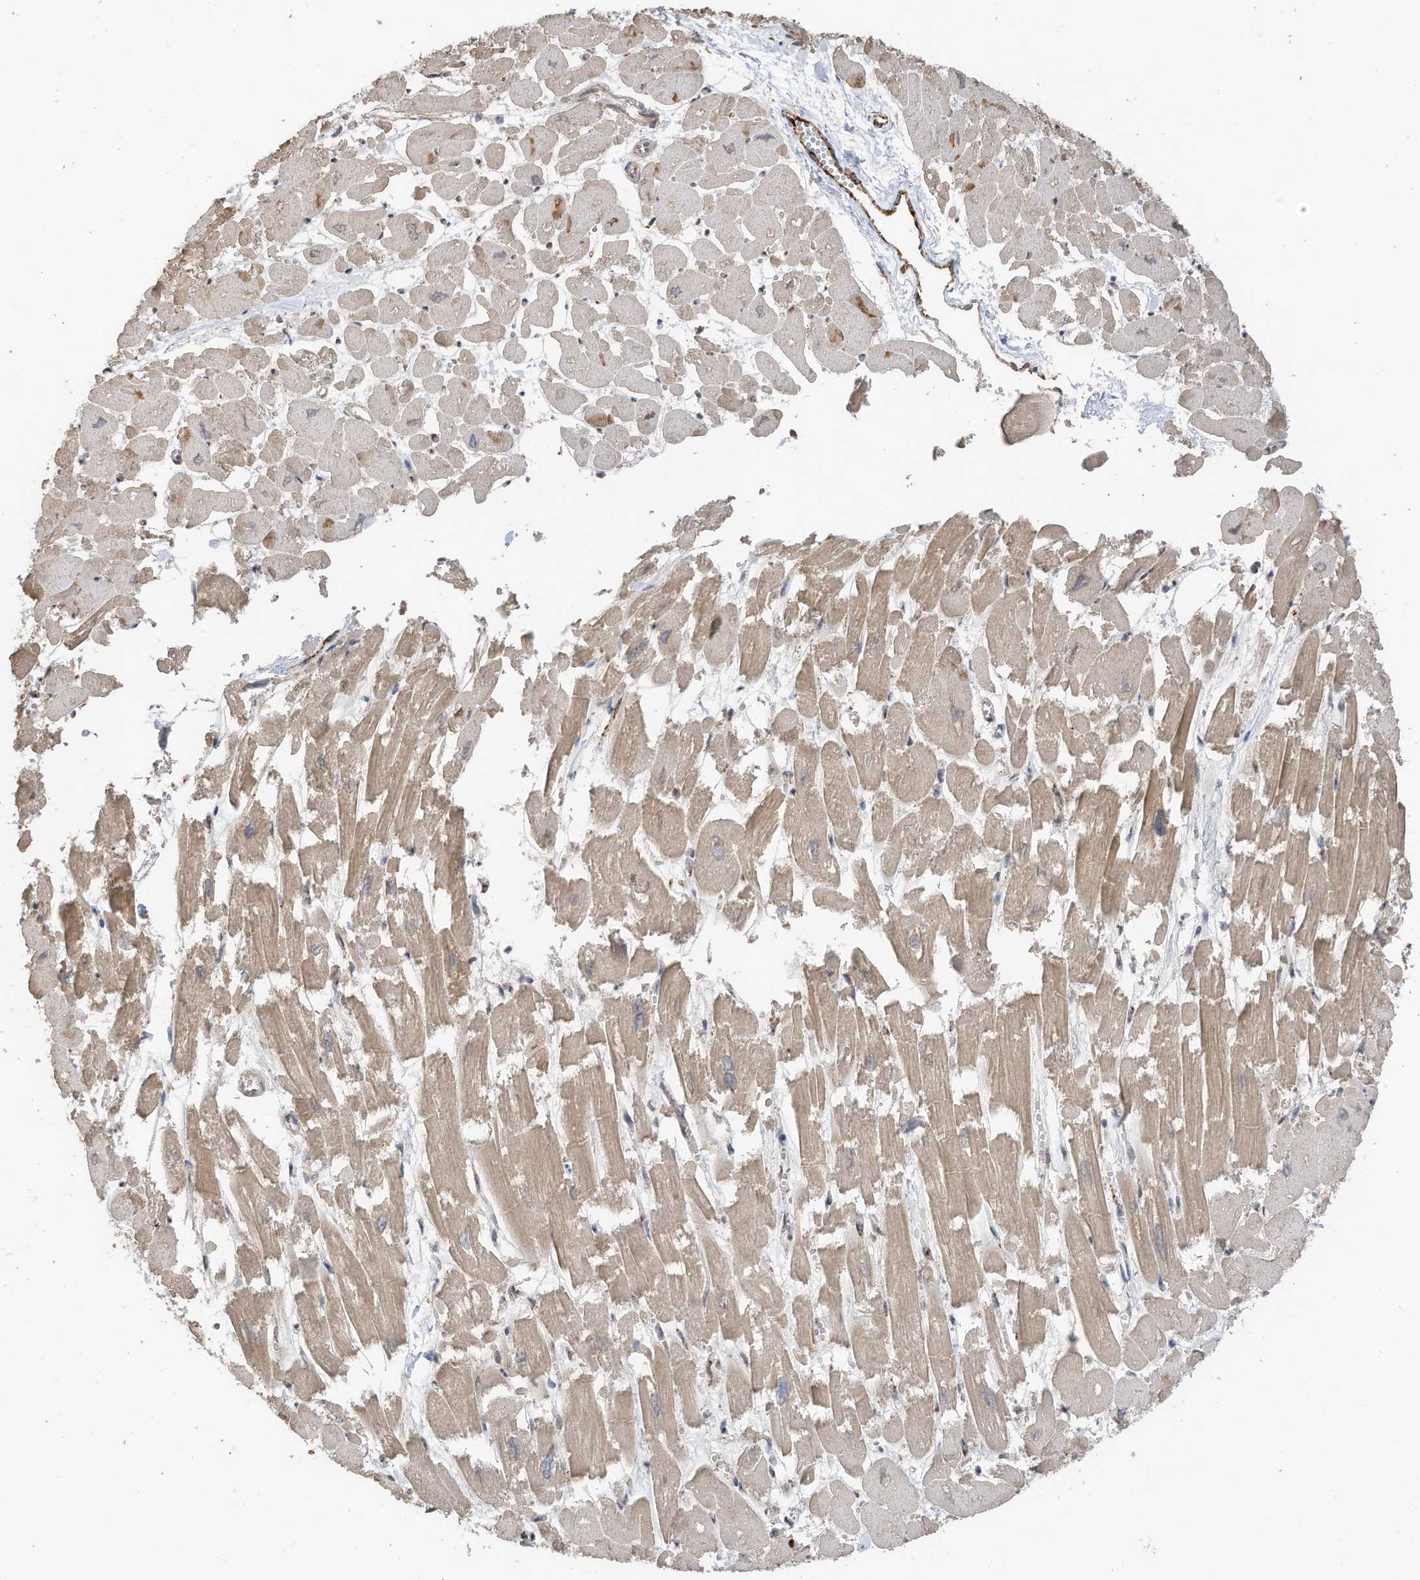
{"staining": {"intensity": "weak", "quantity": "25%-75%", "location": "cytoplasmic/membranous"}, "tissue": "heart muscle", "cell_type": "Cardiomyocytes", "image_type": "normal", "snomed": [{"axis": "morphology", "description": "Normal tissue, NOS"}, {"axis": "topography", "description": "Heart"}], "caption": "Protein positivity by immunohistochemistry shows weak cytoplasmic/membranous expression in approximately 25%-75% of cardiomyocytes in benign heart muscle. The staining was performed using DAB (3,3'-diaminobenzidine) to visualize the protein expression in brown, while the nuclei were stained in blue with hematoxylin (Magnification: 20x).", "gene": "ERLEC1", "patient": {"sex": "male", "age": 54}}